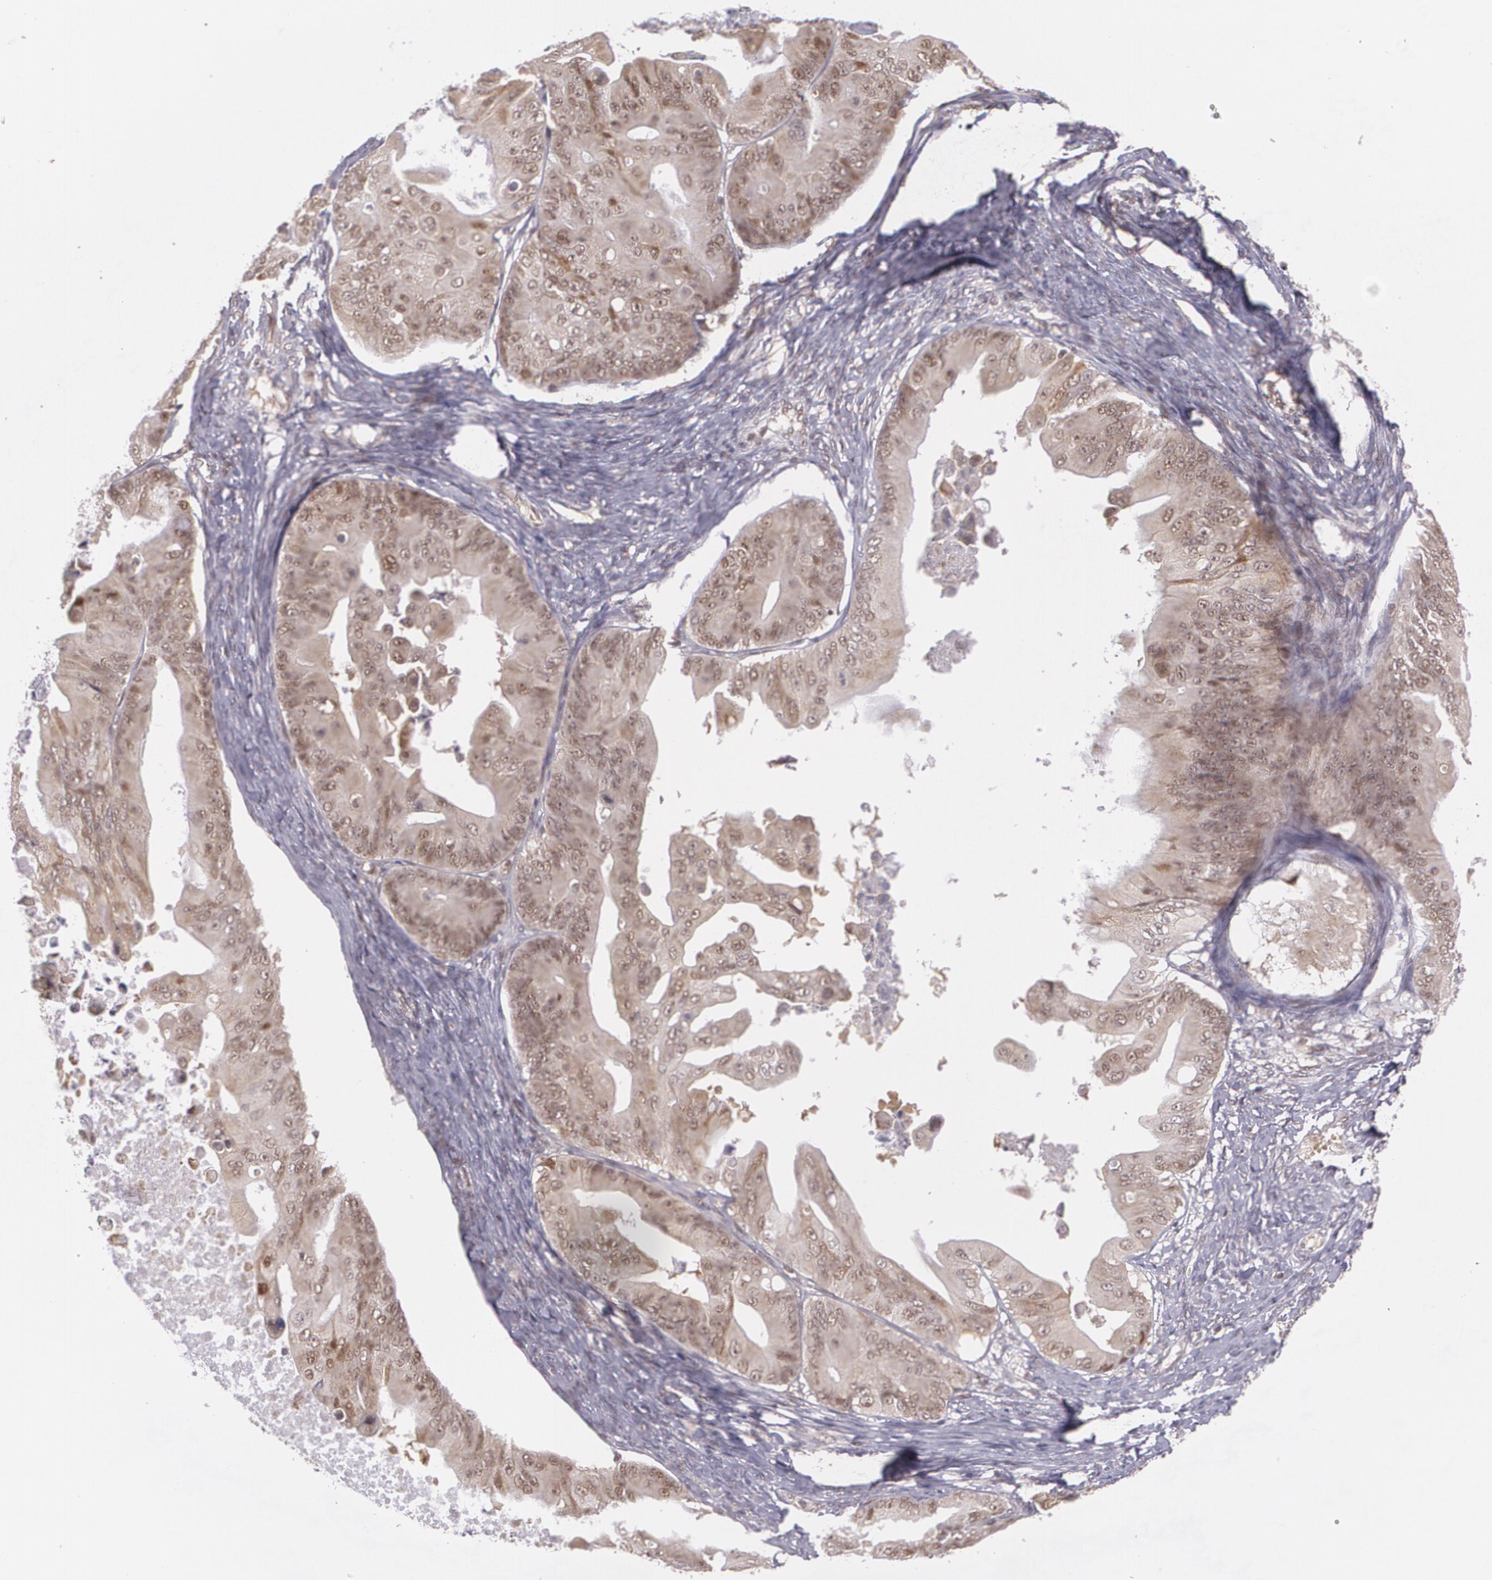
{"staining": {"intensity": "moderate", "quantity": "25%-75%", "location": "cytoplasmic/membranous,nuclear"}, "tissue": "ovarian cancer", "cell_type": "Tumor cells", "image_type": "cancer", "snomed": [{"axis": "morphology", "description": "Cystadenocarcinoma, mucinous, NOS"}, {"axis": "topography", "description": "Ovary"}], "caption": "Ovarian cancer was stained to show a protein in brown. There is medium levels of moderate cytoplasmic/membranous and nuclear expression in about 25%-75% of tumor cells.", "gene": "CUL2", "patient": {"sex": "female", "age": 37}}